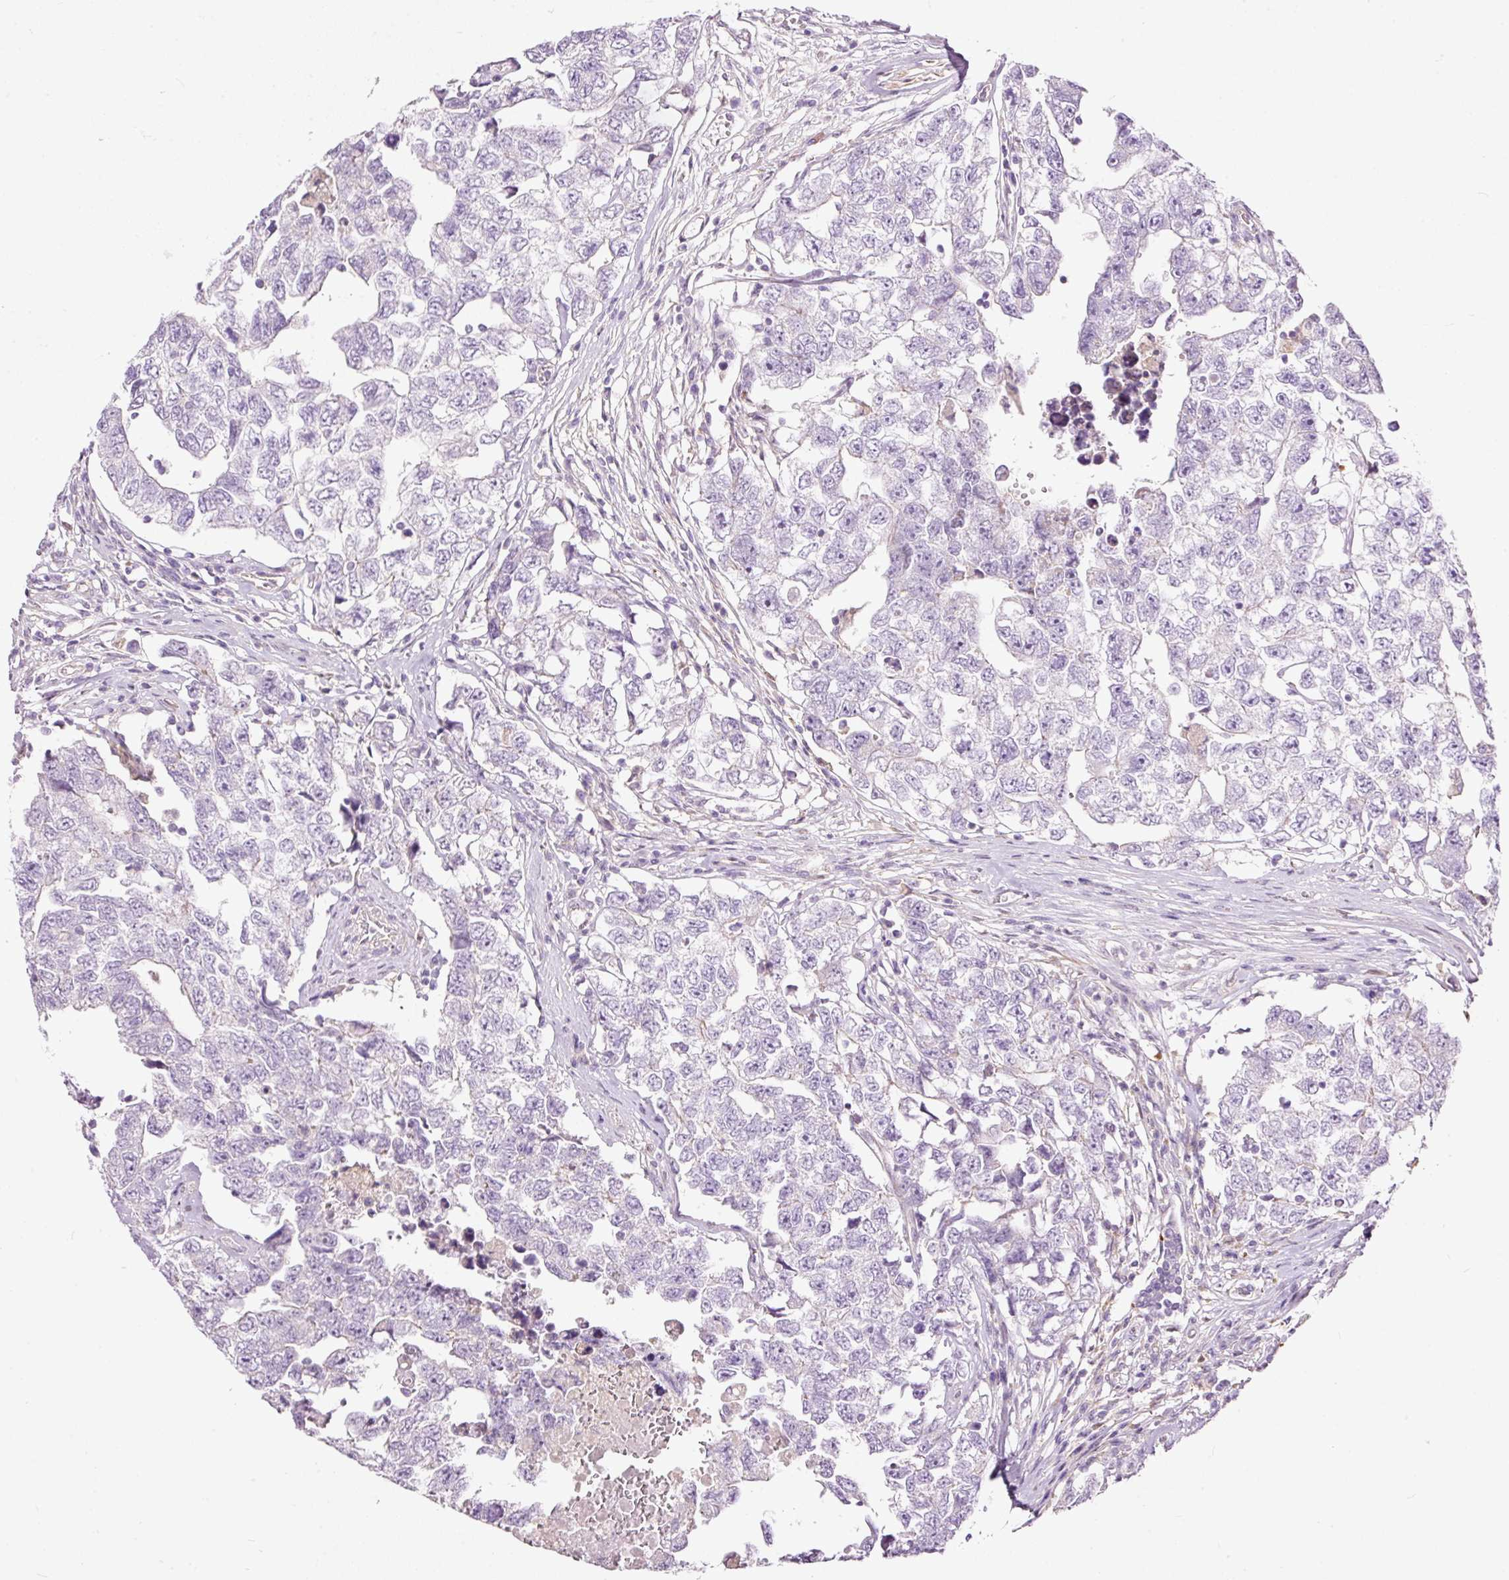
{"staining": {"intensity": "negative", "quantity": "none", "location": "none"}, "tissue": "testis cancer", "cell_type": "Tumor cells", "image_type": "cancer", "snomed": [{"axis": "morphology", "description": "Carcinoma, Embryonal, NOS"}, {"axis": "topography", "description": "Testis"}], "caption": "The photomicrograph displays no significant staining in tumor cells of testis cancer (embryonal carcinoma).", "gene": "FCRL4", "patient": {"sex": "male", "age": 22}}